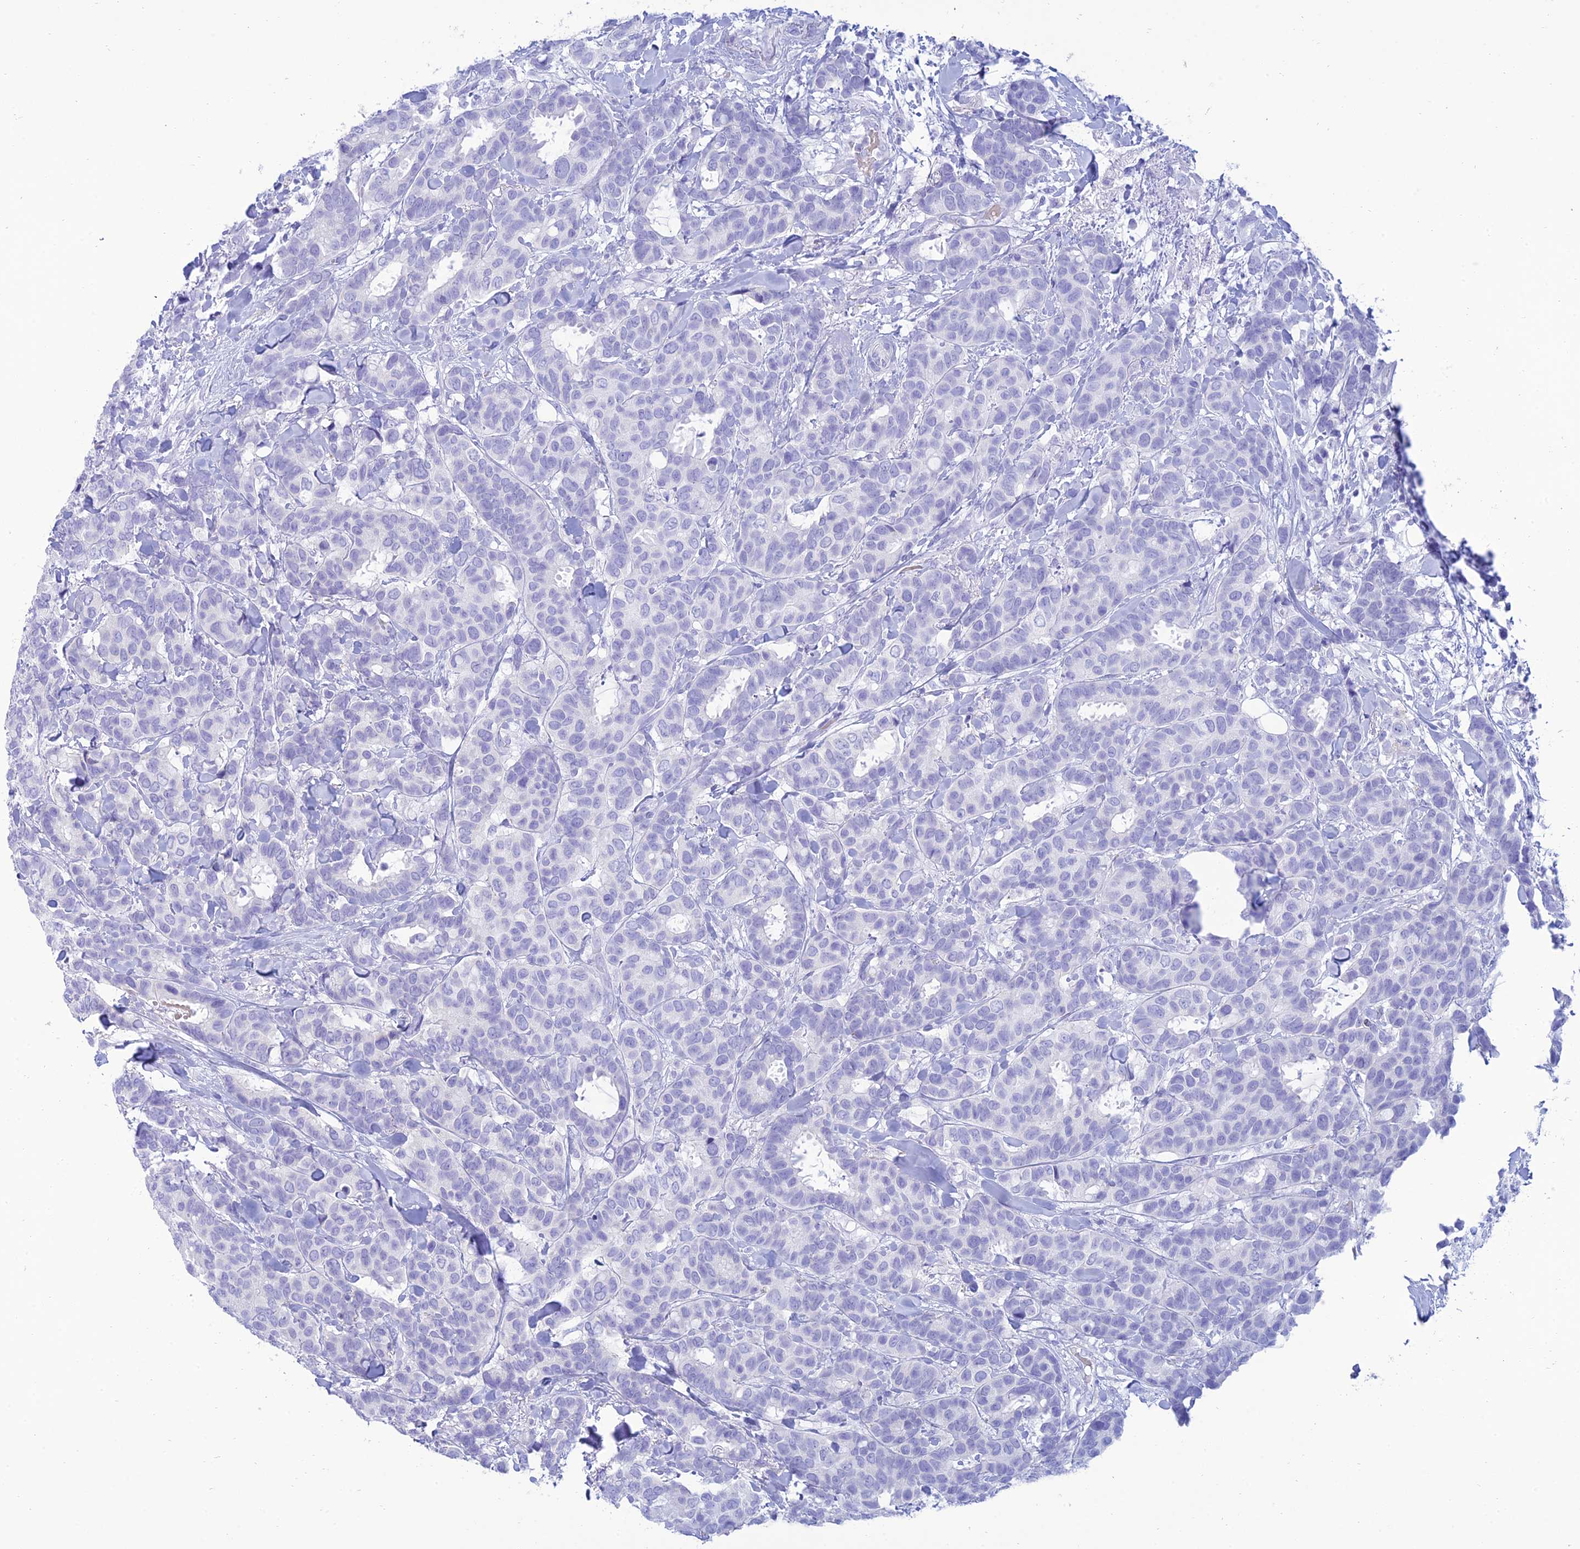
{"staining": {"intensity": "negative", "quantity": "none", "location": "none"}, "tissue": "breast cancer", "cell_type": "Tumor cells", "image_type": "cancer", "snomed": [{"axis": "morphology", "description": "Normal tissue, NOS"}, {"axis": "morphology", "description": "Duct carcinoma"}, {"axis": "topography", "description": "Breast"}], "caption": "This histopathology image is of breast cancer (infiltrating ductal carcinoma) stained with IHC to label a protein in brown with the nuclei are counter-stained blue. There is no positivity in tumor cells. The staining is performed using DAB (3,3'-diaminobenzidine) brown chromogen with nuclei counter-stained in using hematoxylin.", "gene": "MAL2", "patient": {"sex": "female", "age": 87}}